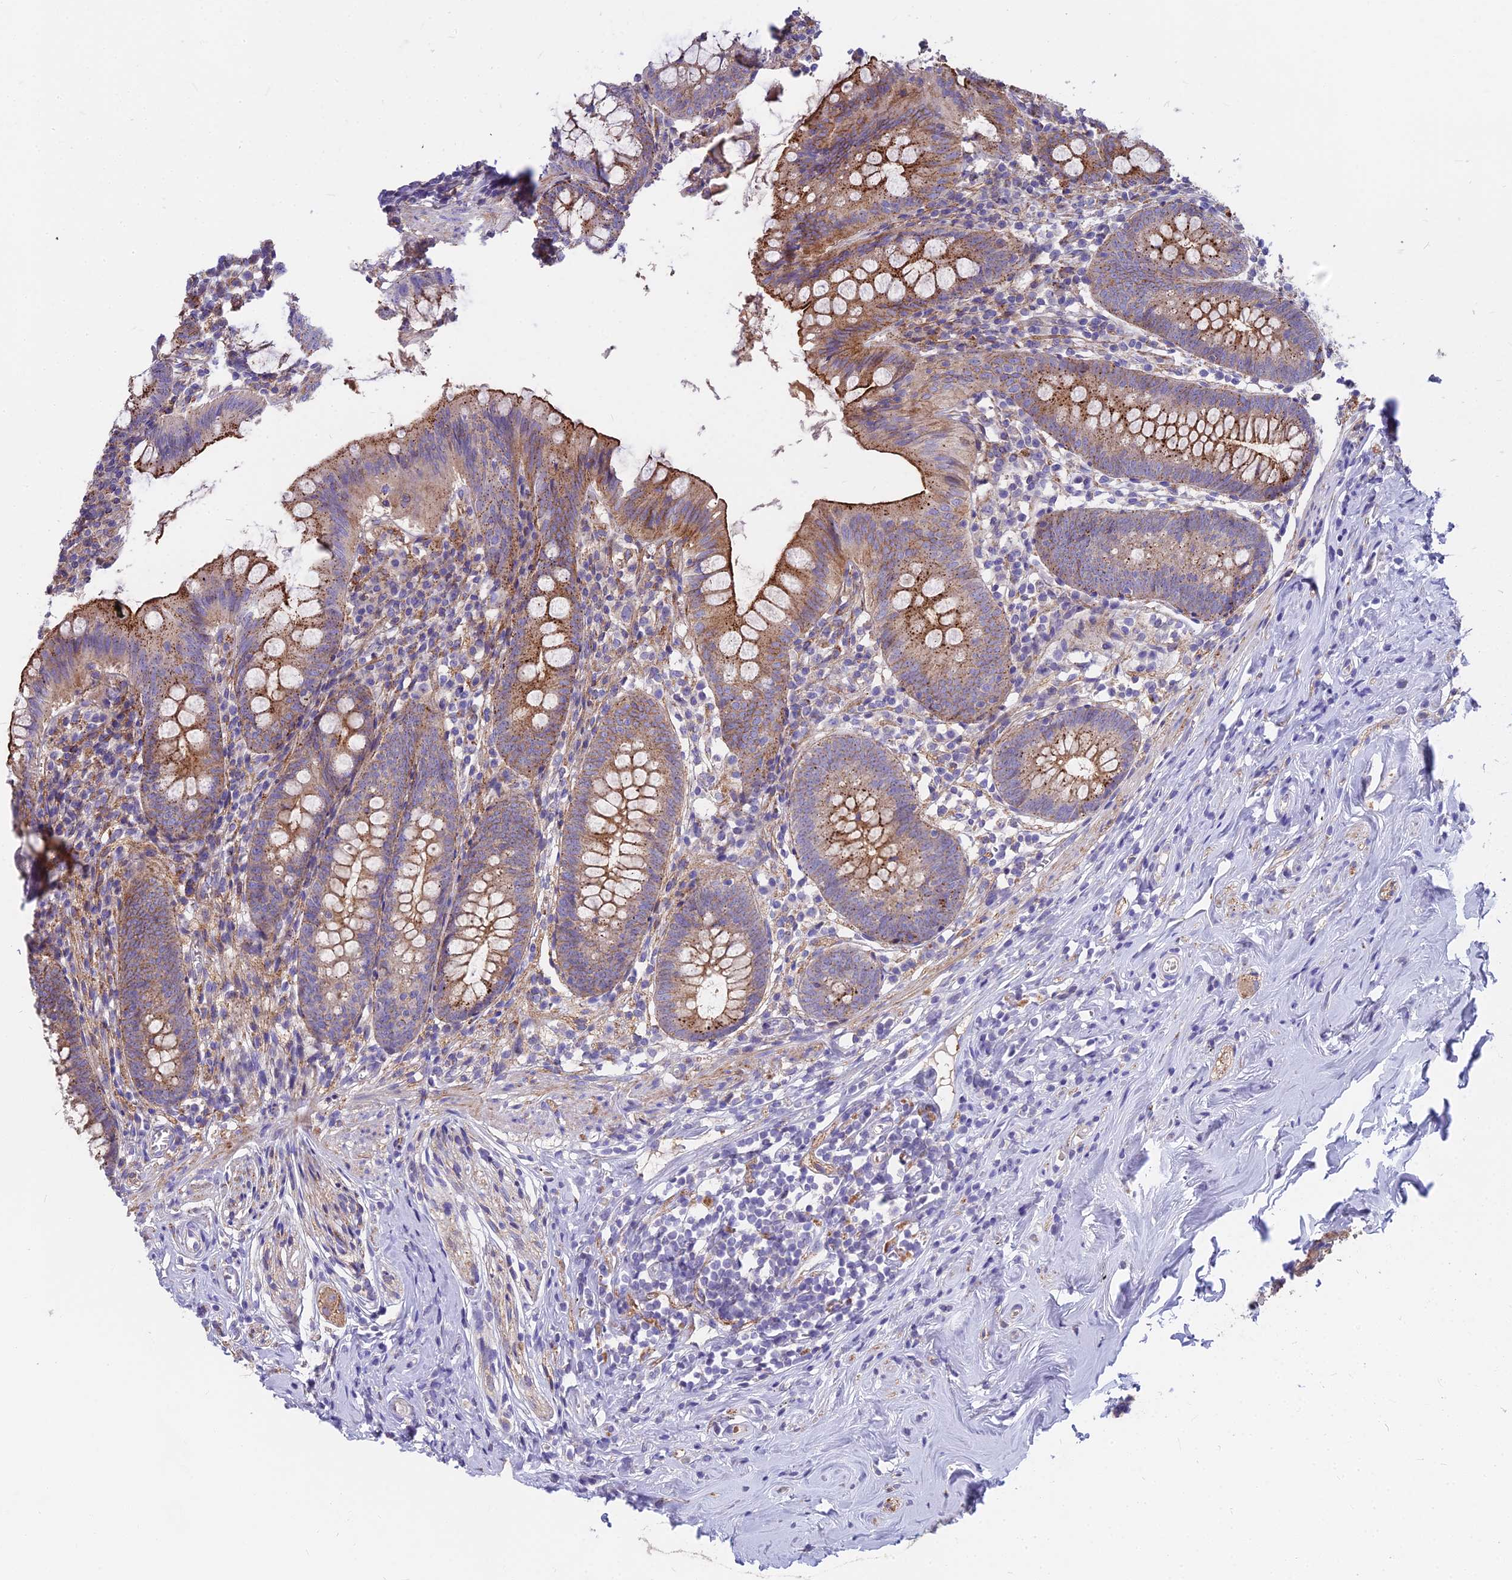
{"staining": {"intensity": "moderate", "quantity": ">75%", "location": "cytoplasmic/membranous"}, "tissue": "appendix", "cell_type": "Glandular cells", "image_type": "normal", "snomed": [{"axis": "morphology", "description": "Normal tissue, NOS"}, {"axis": "topography", "description": "Appendix"}], "caption": "Protein expression analysis of unremarkable appendix exhibits moderate cytoplasmic/membranous expression in about >75% of glandular cells.", "gene": "FRMPD1", "patient": {"sex": "female", "age": 51}}